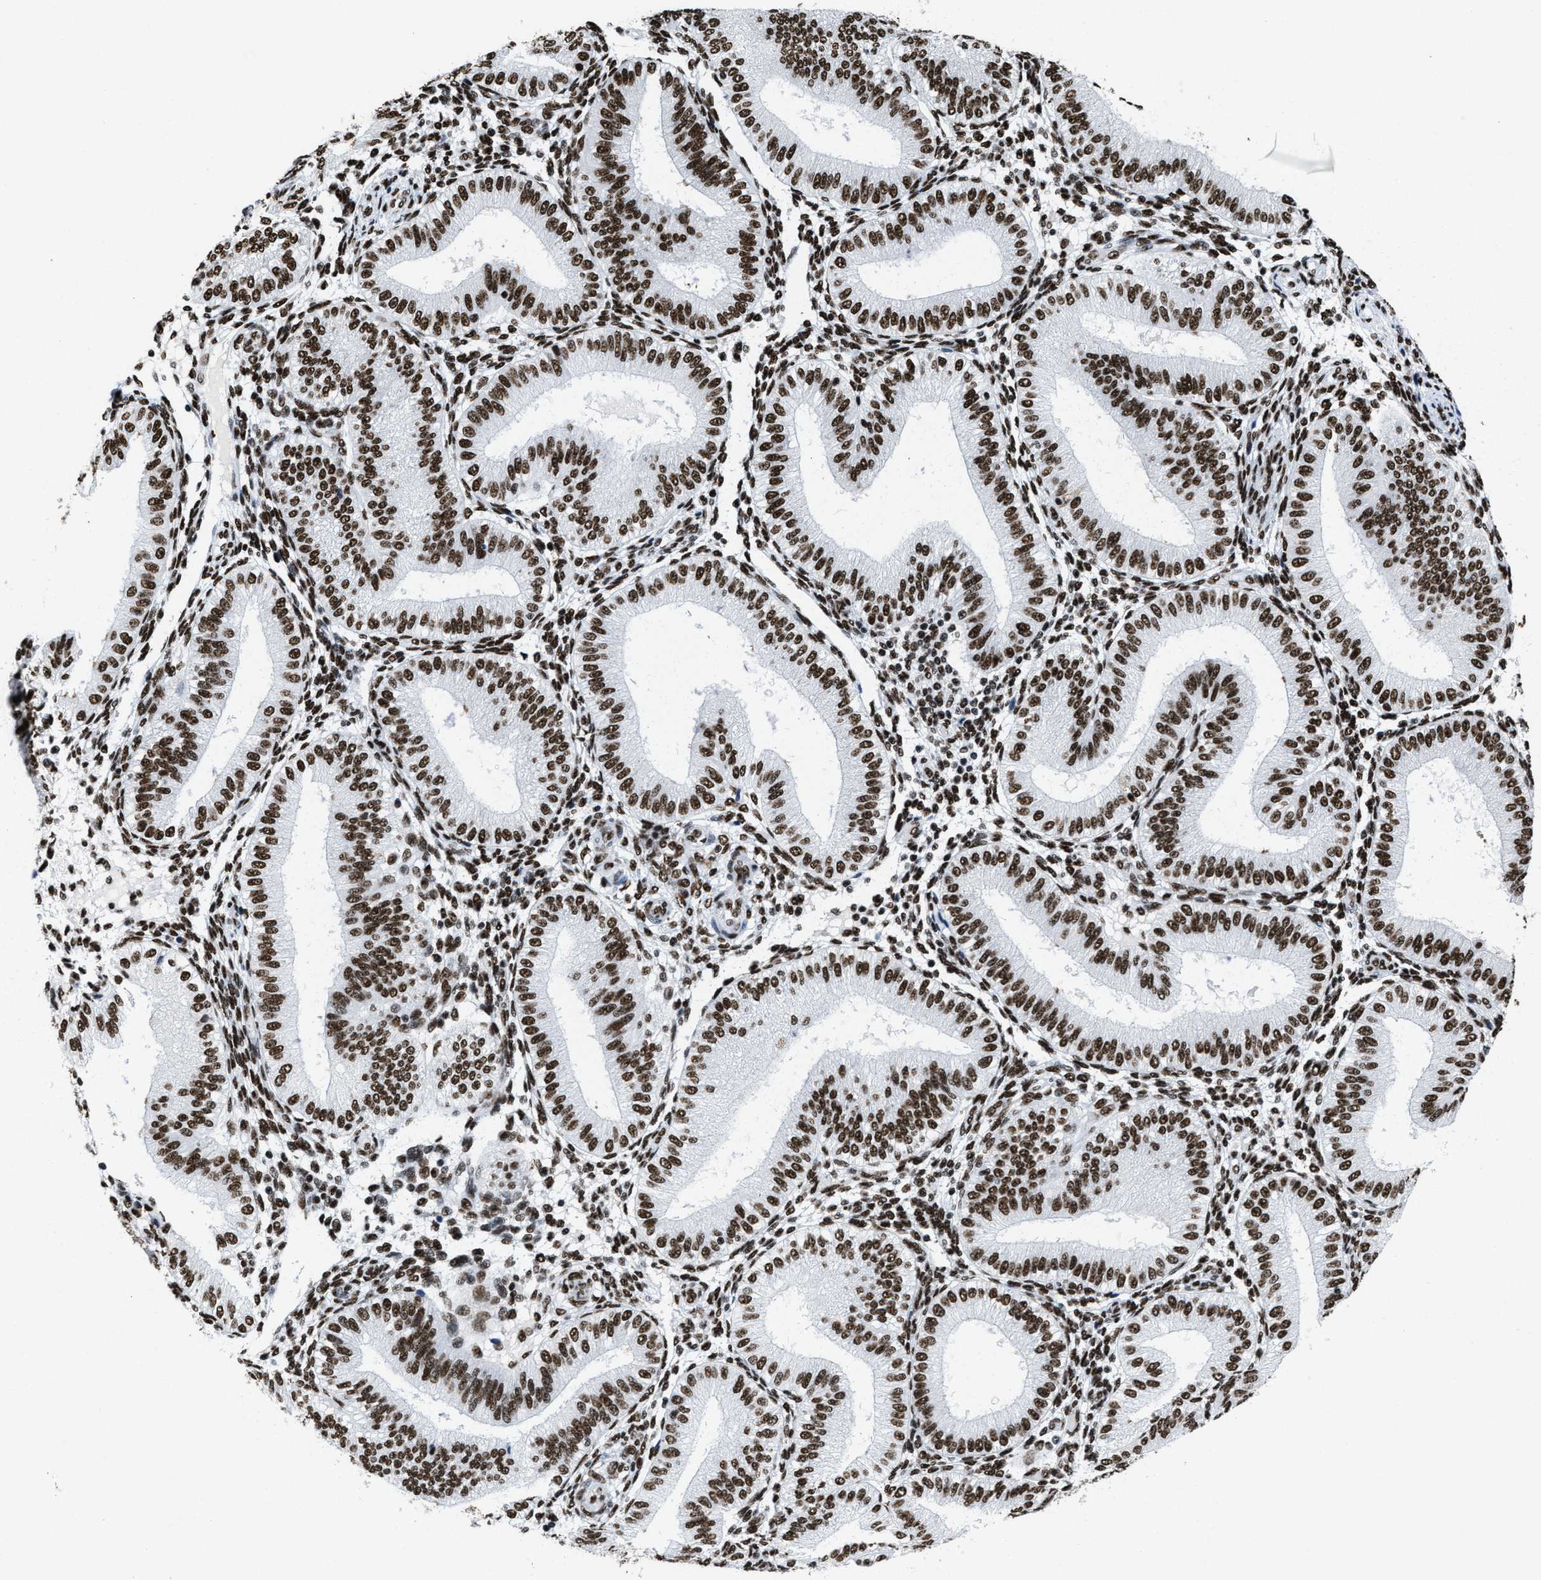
{"staining": {"intensity": "strong", "quantity": ">75%", "location": "nuclear"}, "tissue": "endometrium", "cell_type": "Cells in endometrial stroma", "image_type": "normal", "snomed": [{"axis": "morphology", "description": "Normal tissue, NOS"}, {"axis": "topography", "description": "Endometrium"}], "caption": "Protein expression analysis of benign endometrium demonstrates strong nuclear positivity in about >75% of cells in endometrial stroma.", "gene": "SMARCC2", "patient": {"sex": "female", "age": 39}}